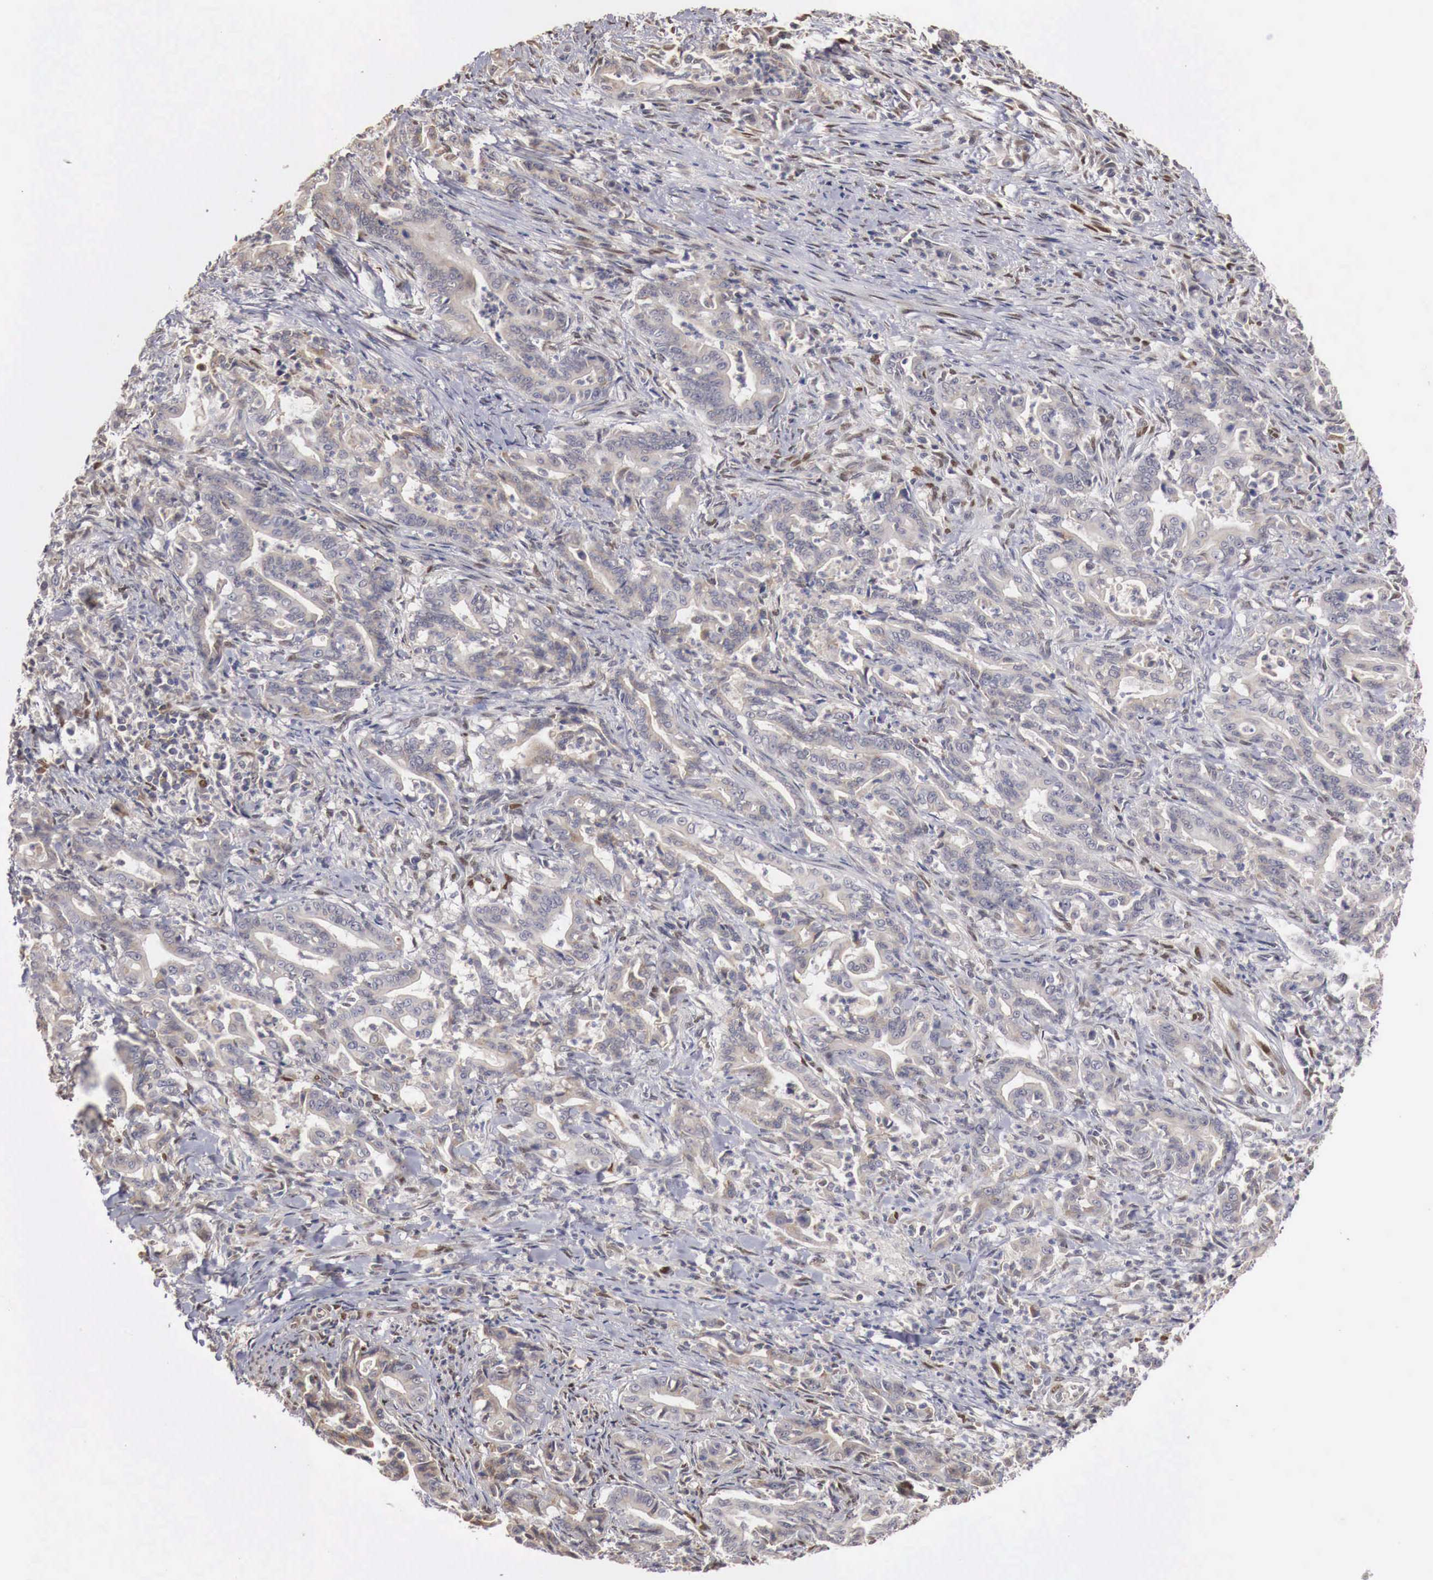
{"staining": {"intensity": "negative", "quantity": "none", "location": "none"}, "tissue": "stomach cancer", "cell_type": "Tumor cells", "image_type": "cancer", "snomed": [{"axis": "morphology", "description": "Adenocarcinoma, NOS"}, {"axis": "topography", "description": "Stomach"}], "caption": "Tumor cells are negative for protein expression in human adenocarcinoma (stomach).", "gene": "KHDRBS2", "patient": {"sex": "female", "age": 76}}